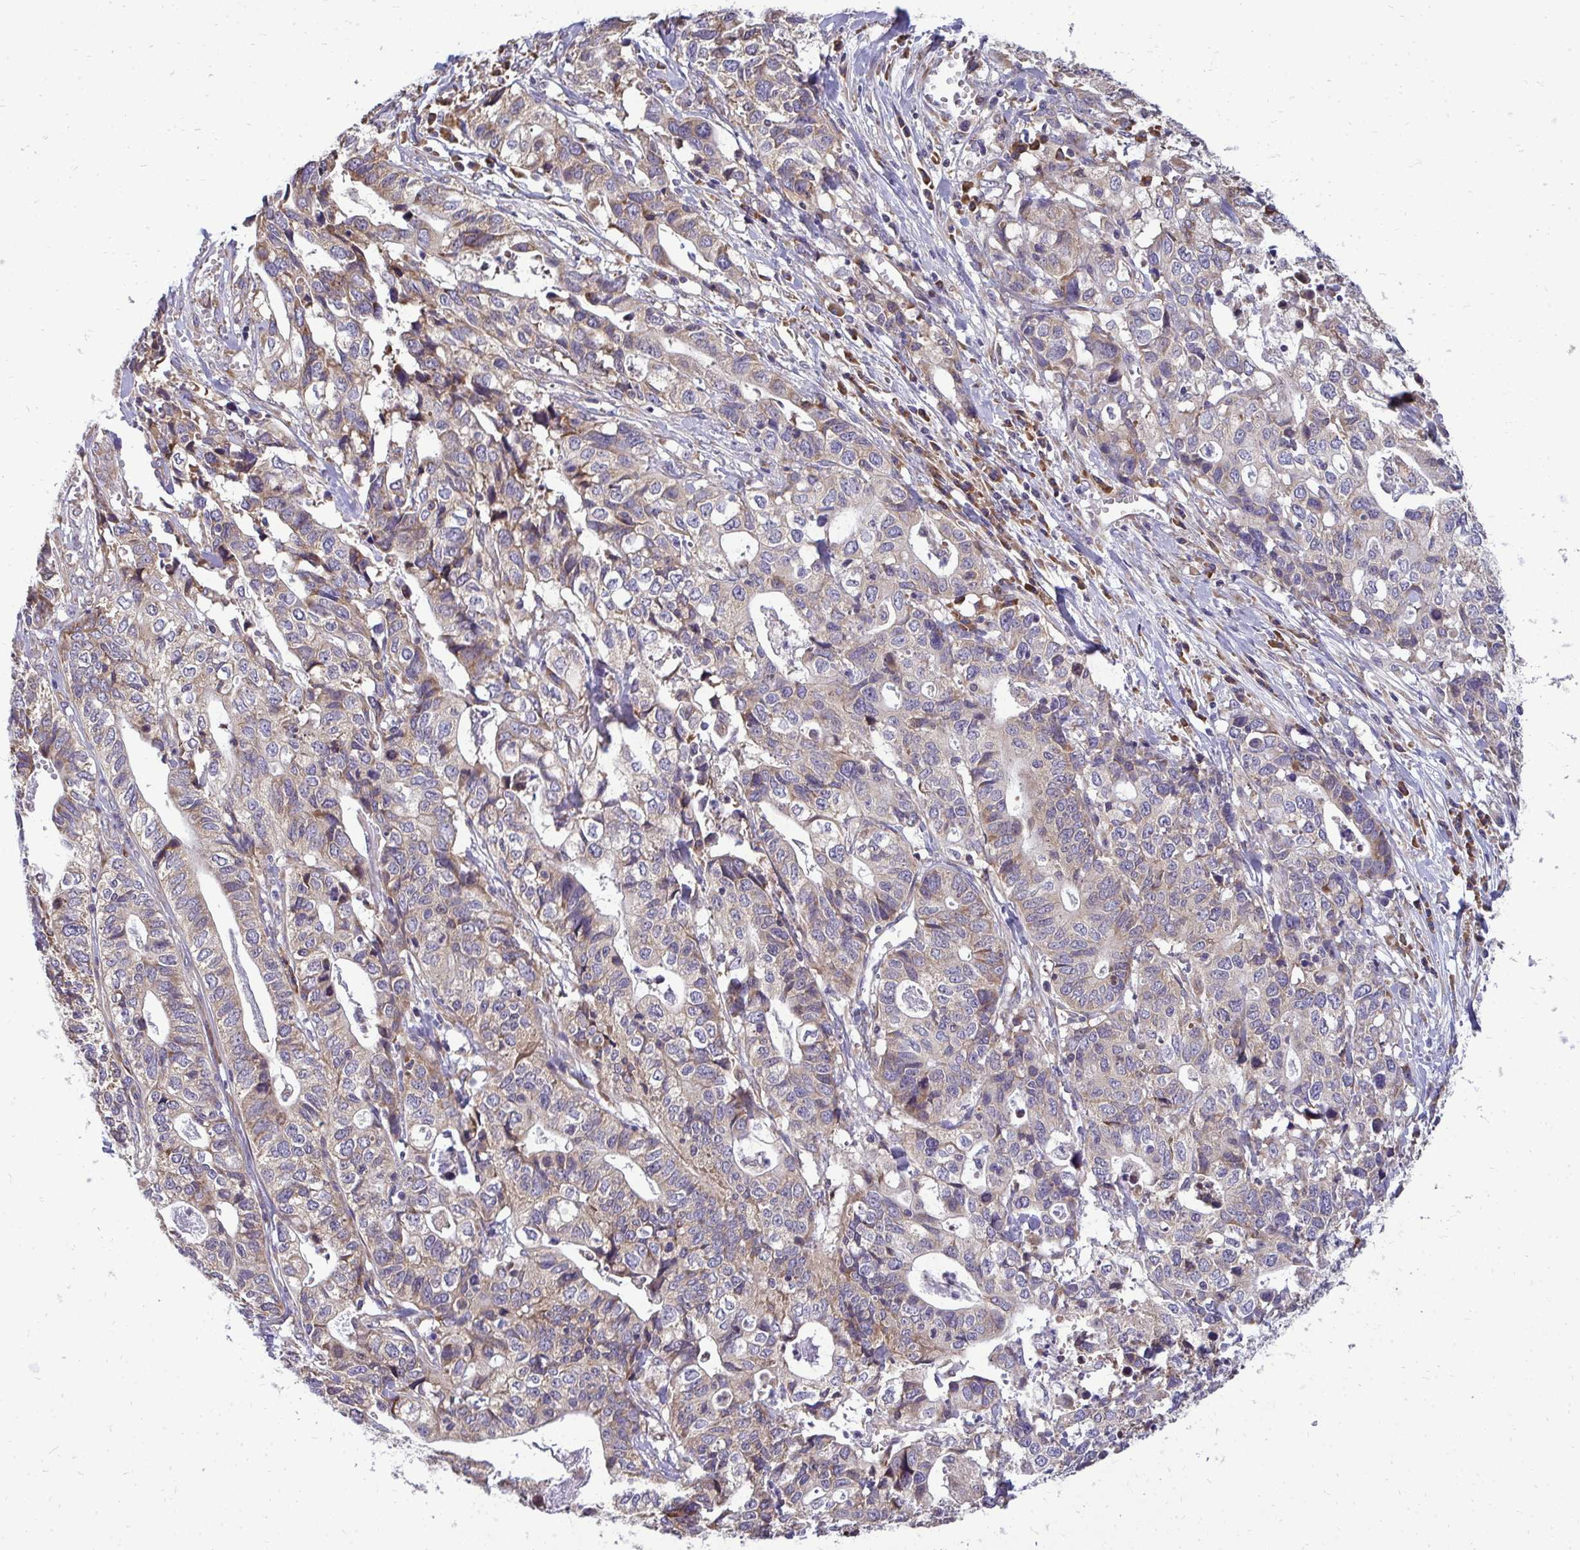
{"staining": {"intensity": "moderate", "quantity": ">75%", "location": "cytoplasmic/membranous"}, "tissue": "stomach cancer", "cell_type": "Tumor cells", "image_type": "cancer", "snomed": [{"axis": "morphology", "description": "Adenocarcinoma, NOS"}, {"axis": "topography", "description": "Stomach, upper"}], "caption": "IHC (DAB (3,3'-diaminobenzidine)) staining of stomach cancer reveals moderate cytoplasmic/membranous protein staining in approximately >75% of tumor cells.", "gene": "RPLP2", "patient": {"sex": "female", "age": 67}}